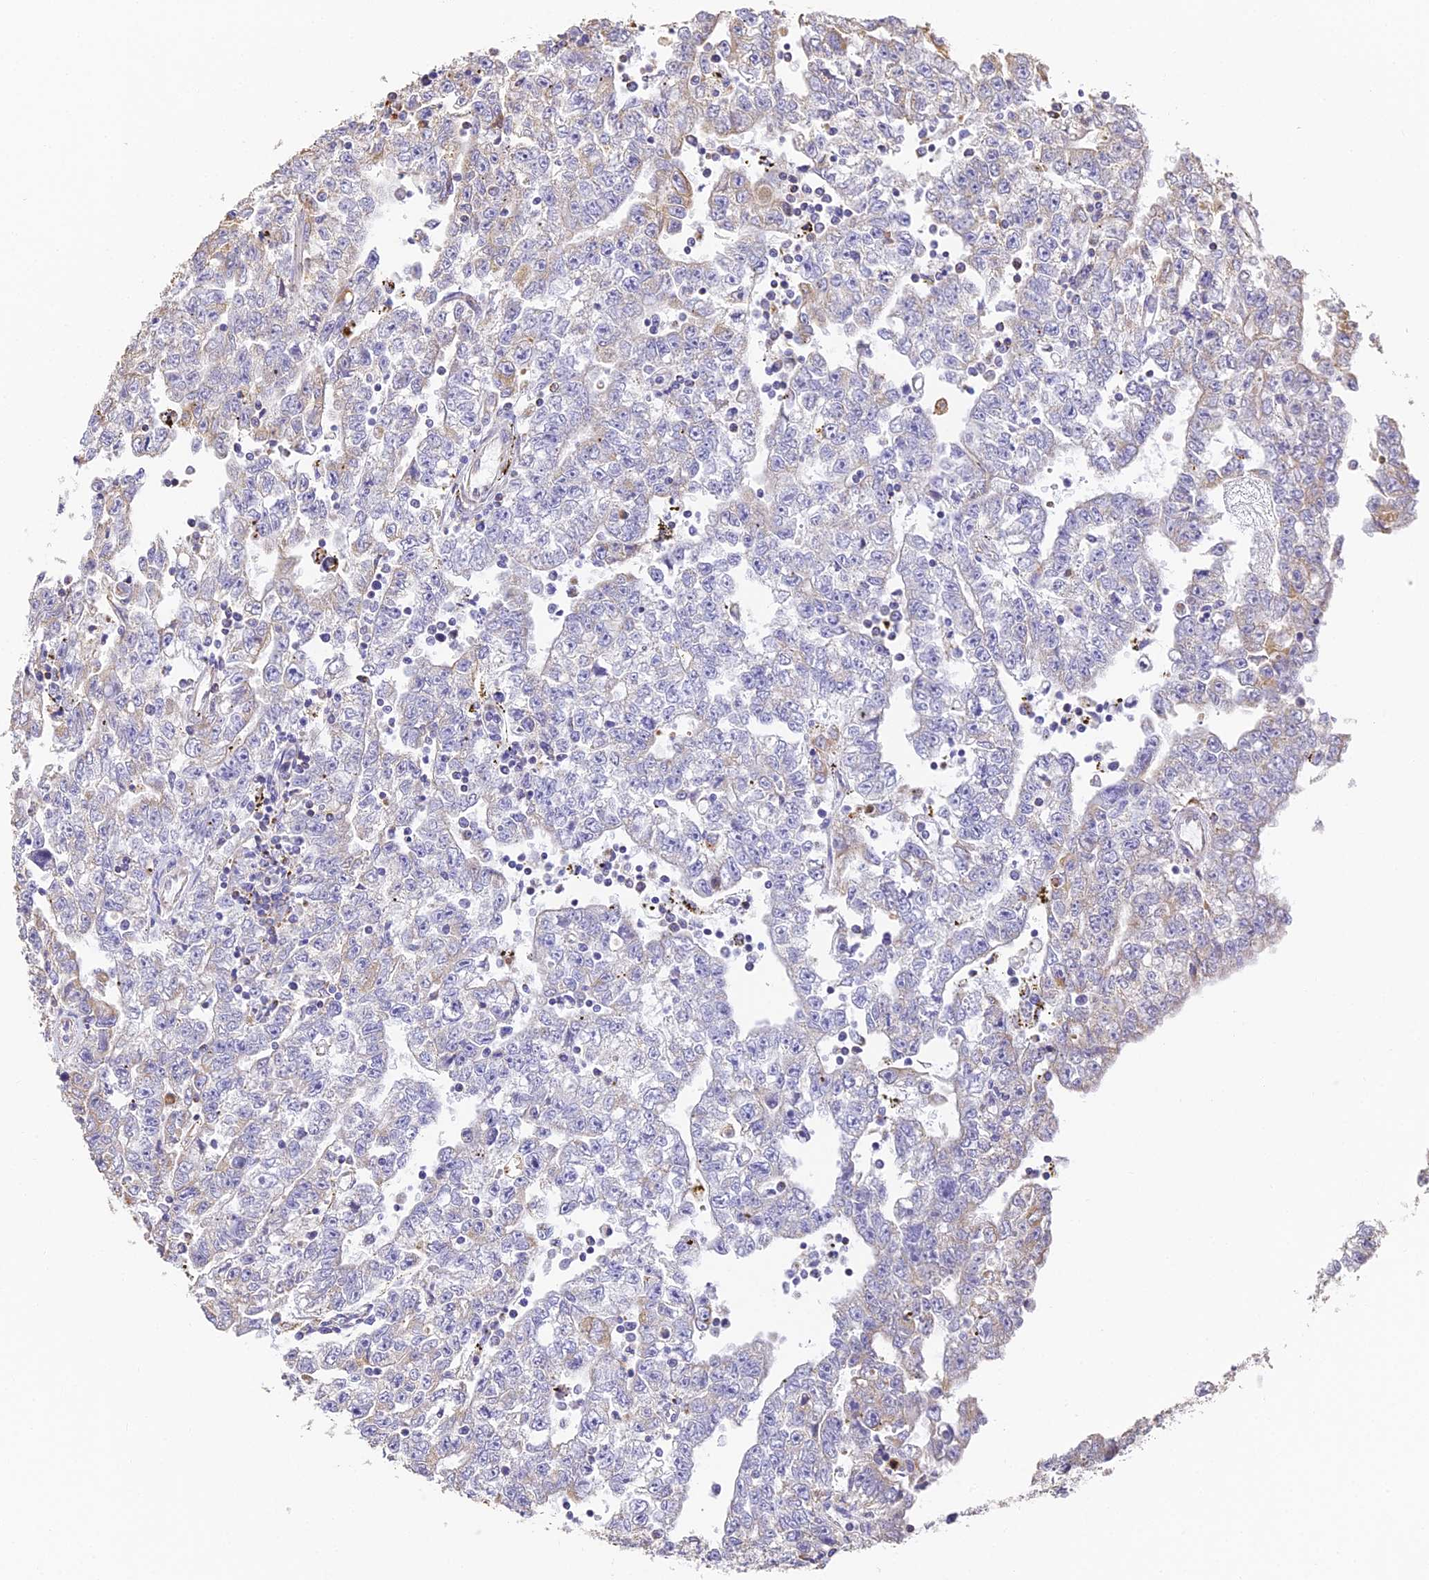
{"staining": {"intensity": "negative", "quantity": "none", "location": "none"}, "tissue": "testis cancer", "cell_type": "Tumor cells", "image_type": "cancer", "snomed": [{"axis": "morphology", "description": "Carcinoma, Embryonal, NOS"}, {"axis": "topography", "description": "Testis"}], "caption": "DAB immunohistochemical staining of testis cancer (embryonal carcinoma) demonstrates no significant positivity in tumor cells.", "gene": "COX6C", "patient": {"sex": "male", "age": 25}}